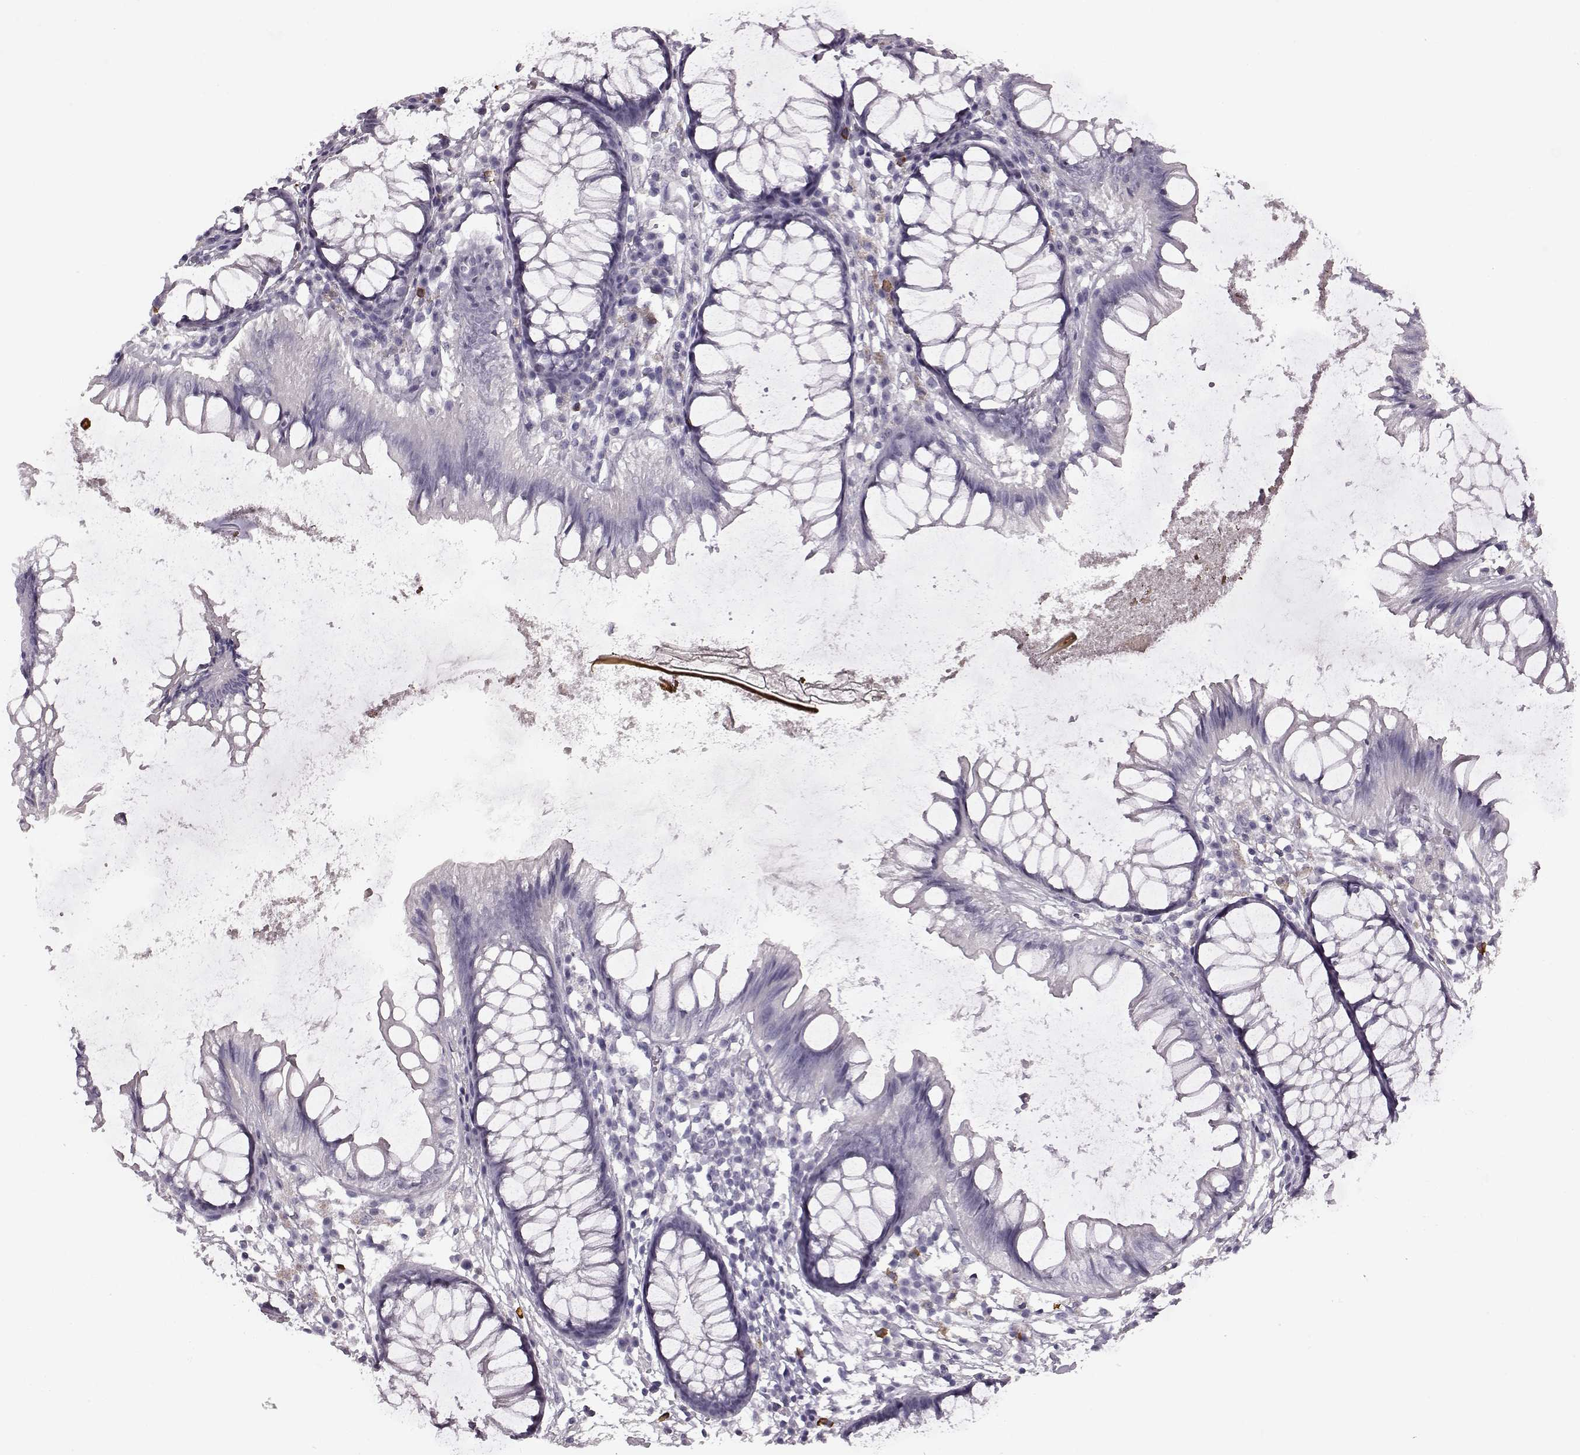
{"staining": {"intensity": "negative", "quantity": "none", "location": "none"}, "tissue": "colon", "cell_type": "Endothelial cells", "image_type": "normal", "snomed": [{"axis": "morphology", "description": "Normal tissue, NOS"}, {"axis": "morphology", "description": "Adenocarcinoma, NOS"}, {"axis": "topography", "description": "Colon"}], "caption": "This is a micrograph of immunohistochemistry (IHC) staining of benign colon, which shows no expression in endothelial cells.", "gene": "PRPH2", "patient": {"sex": "male", "age": 65}}